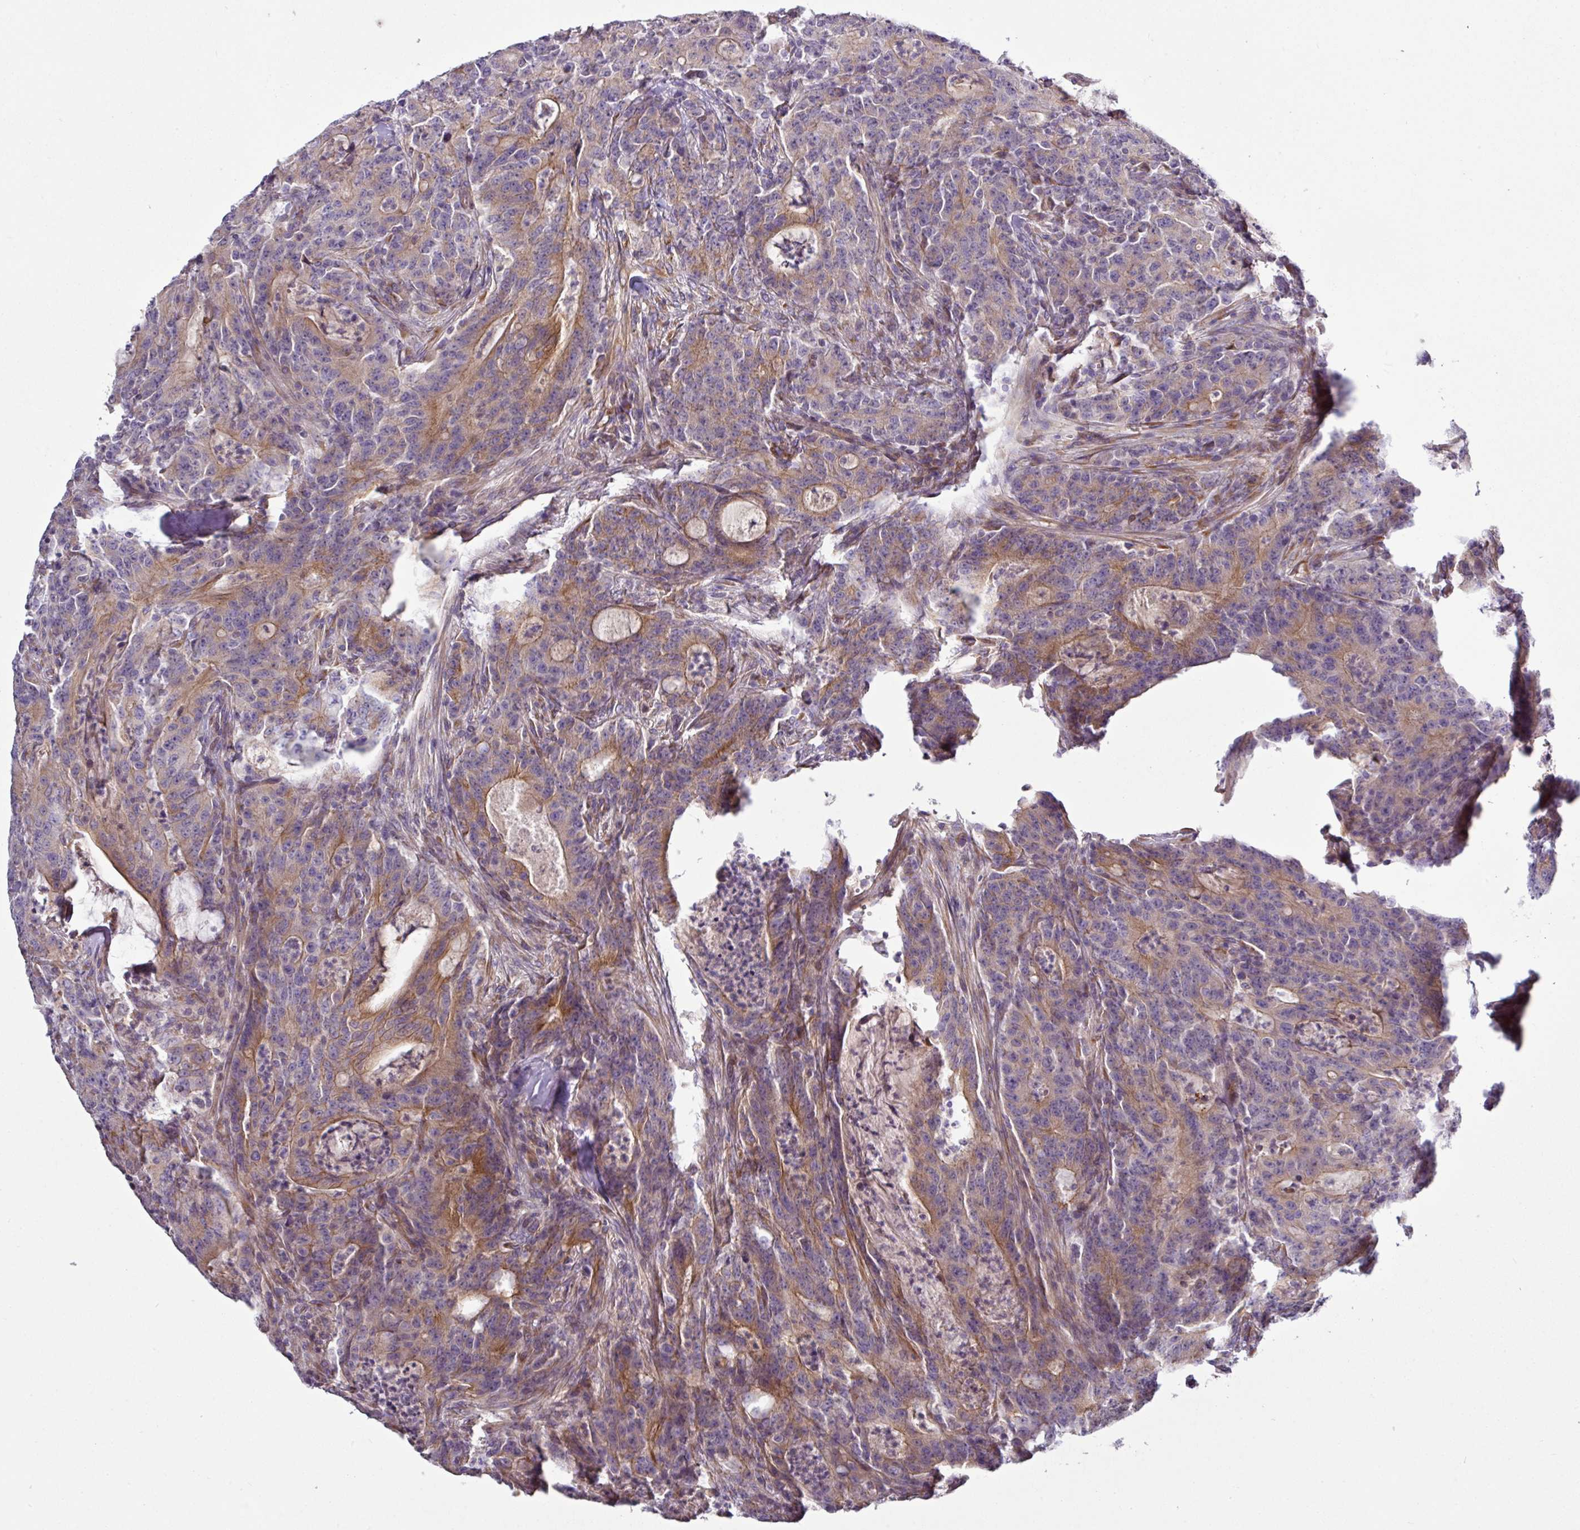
{"staining": {"intensity": "moderate", "quantity": "25%-75%", "location": "cytoplasmic/membranous"}, "tissue": "colorectal cancer", "cell_type": "Tumor cells", "image_type": "cancer", "snomed": [{"axis": "morphology", "description": "Adenocarcinoma, NOS"}, {"axis": "topography", "description": "Colon"}], "caption": "Tumor cells demonstrate medium levels of moderate cytoplasmic/membranous staining in about 25%-75% of cells in human adenocarcinoma (colorectal).", "gene": "GAN", "patient": {"sex": "male", "age": 83}}